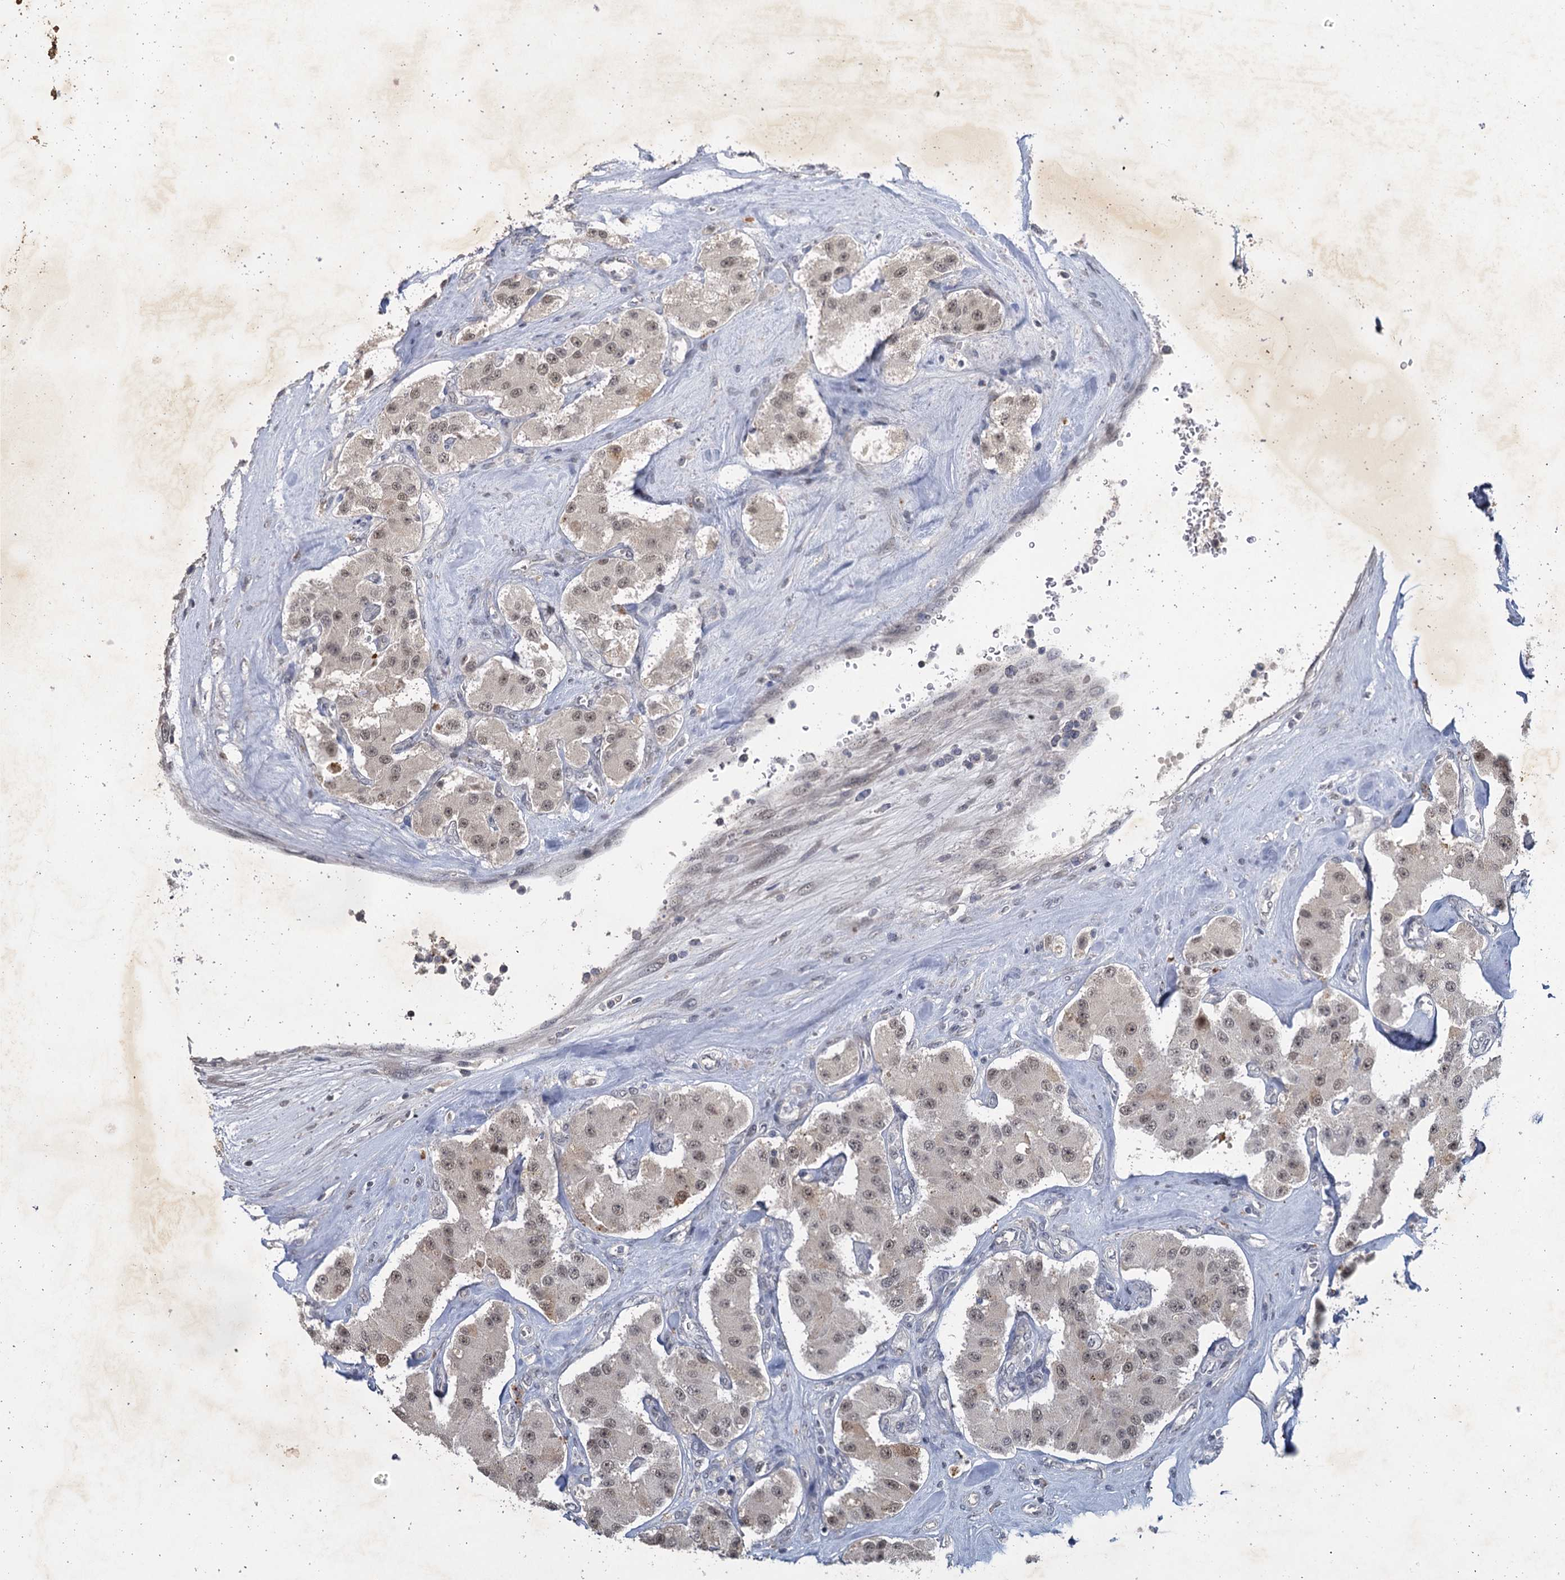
{"staining": {"intensity": "weak", "quantity": "<25%", "location": "cytoplasmic/membranous,nuclear"}, "tissue": "carcinoid", "cell_type": "Tumor cells", "image_type": "cancer", "snomed": [{"axis": "morphology", "description": "Carcinoid, malignant, NOS"}, {"axis": "topography", "description": "Pancreas"}], "caption": "A photomicrograph of human carcinoid is negative for staining in tumor cells.", "gene": "MUCL1", "patient": {"sex": "male", "age": 41}}